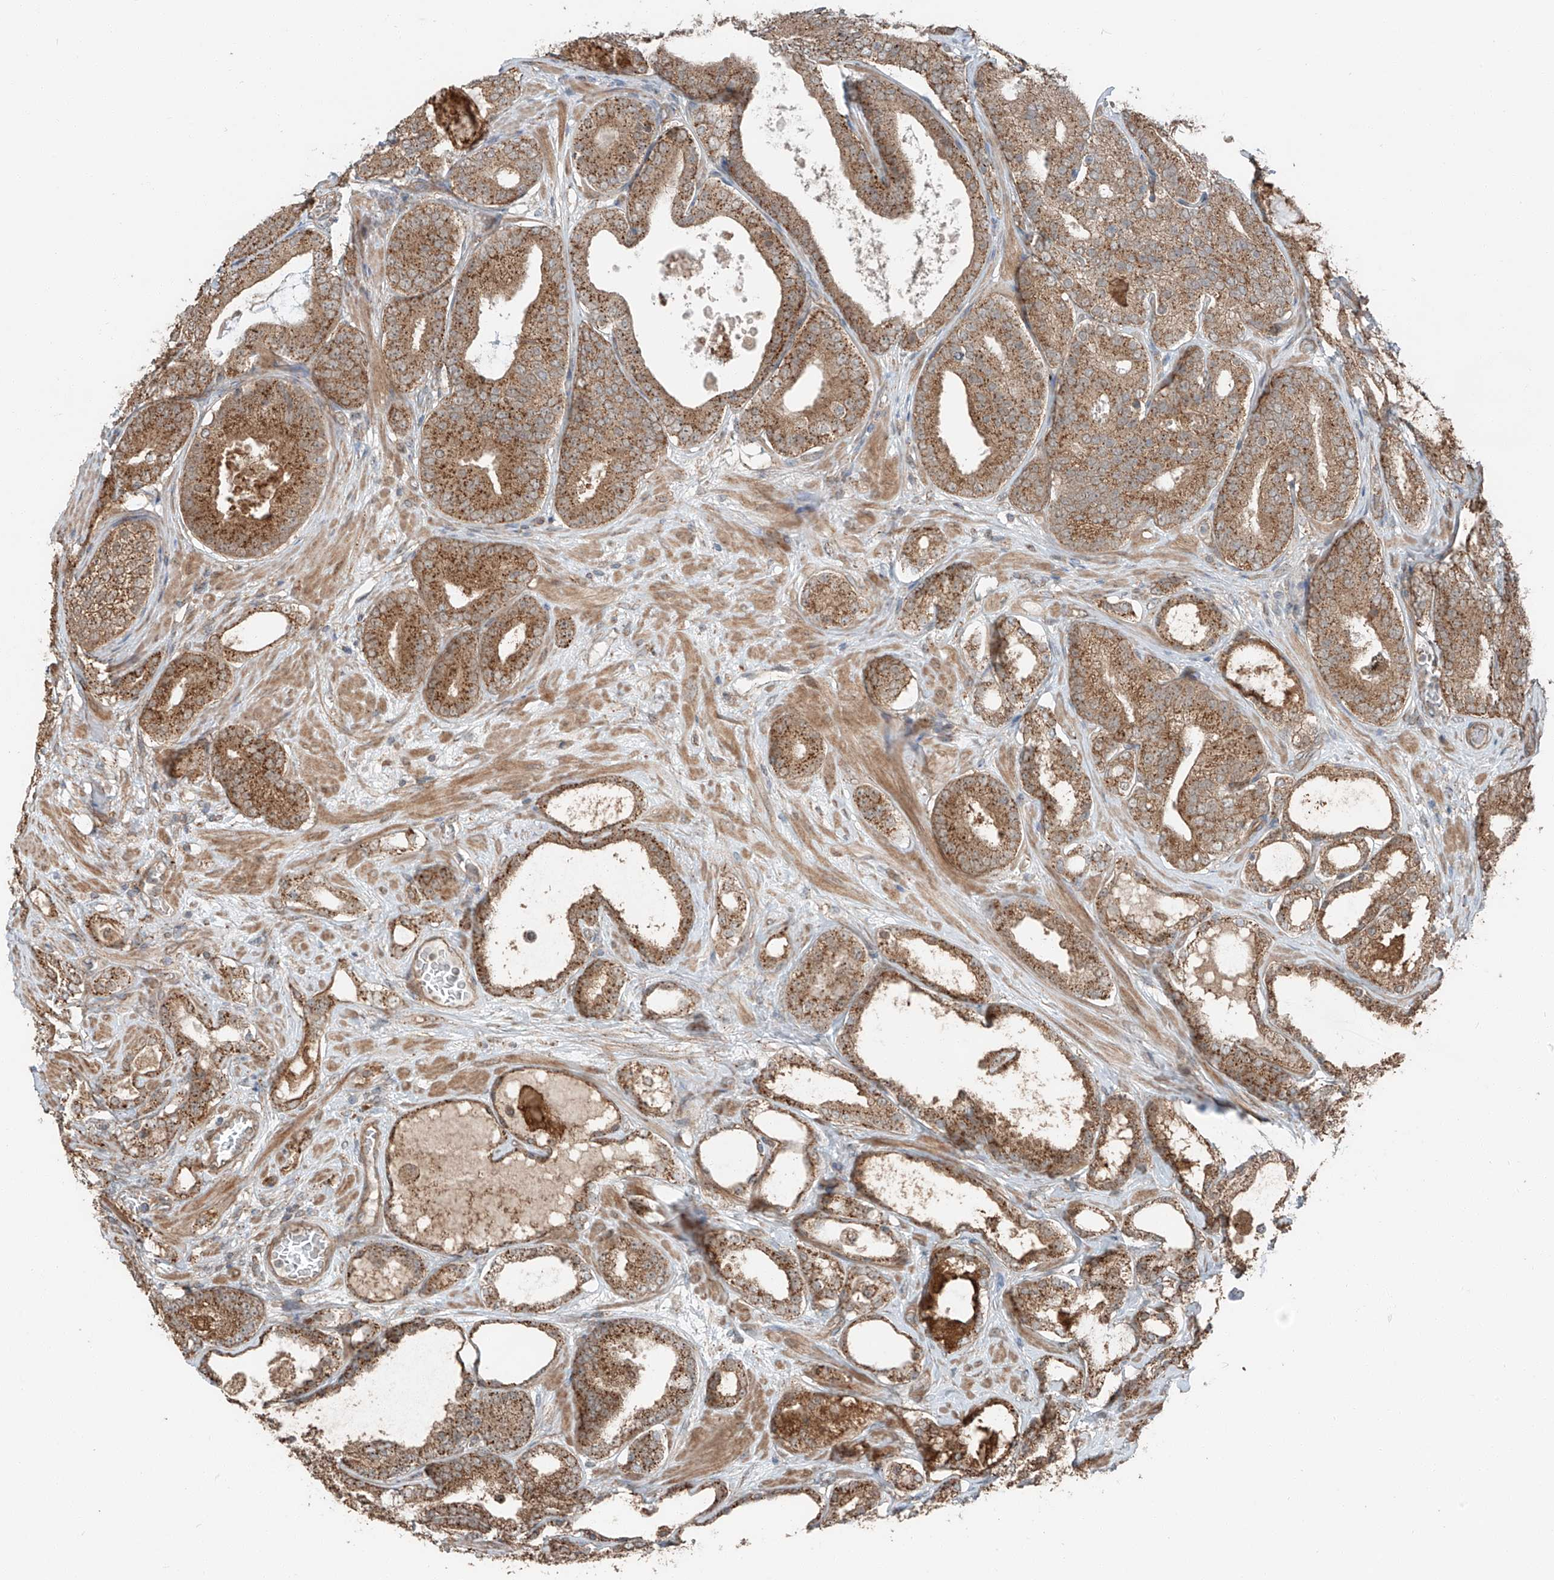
{"staining": {"intensity": "moderate", "quantity": ">75%", "location": "cytoplasmic/membranous"}, "tissue": "prostate cancer", "cell_type": "Tumor cells", "image_type": "cancer", "snomed": [{"axis": "morphology", "description": "Adenocarcinoma, High grade"}, {"axis": "topography", "description": "Prostate"}], "caption": "Immunohistochemistry of prostate adenocarcinoma (high-grade) demonstrates medium levels of moderate cytoplasmic/membranous staining in approximately >75% of tumor cells.", "gene": "CEP162", "patient": {"sex": "male", "age": 60}}